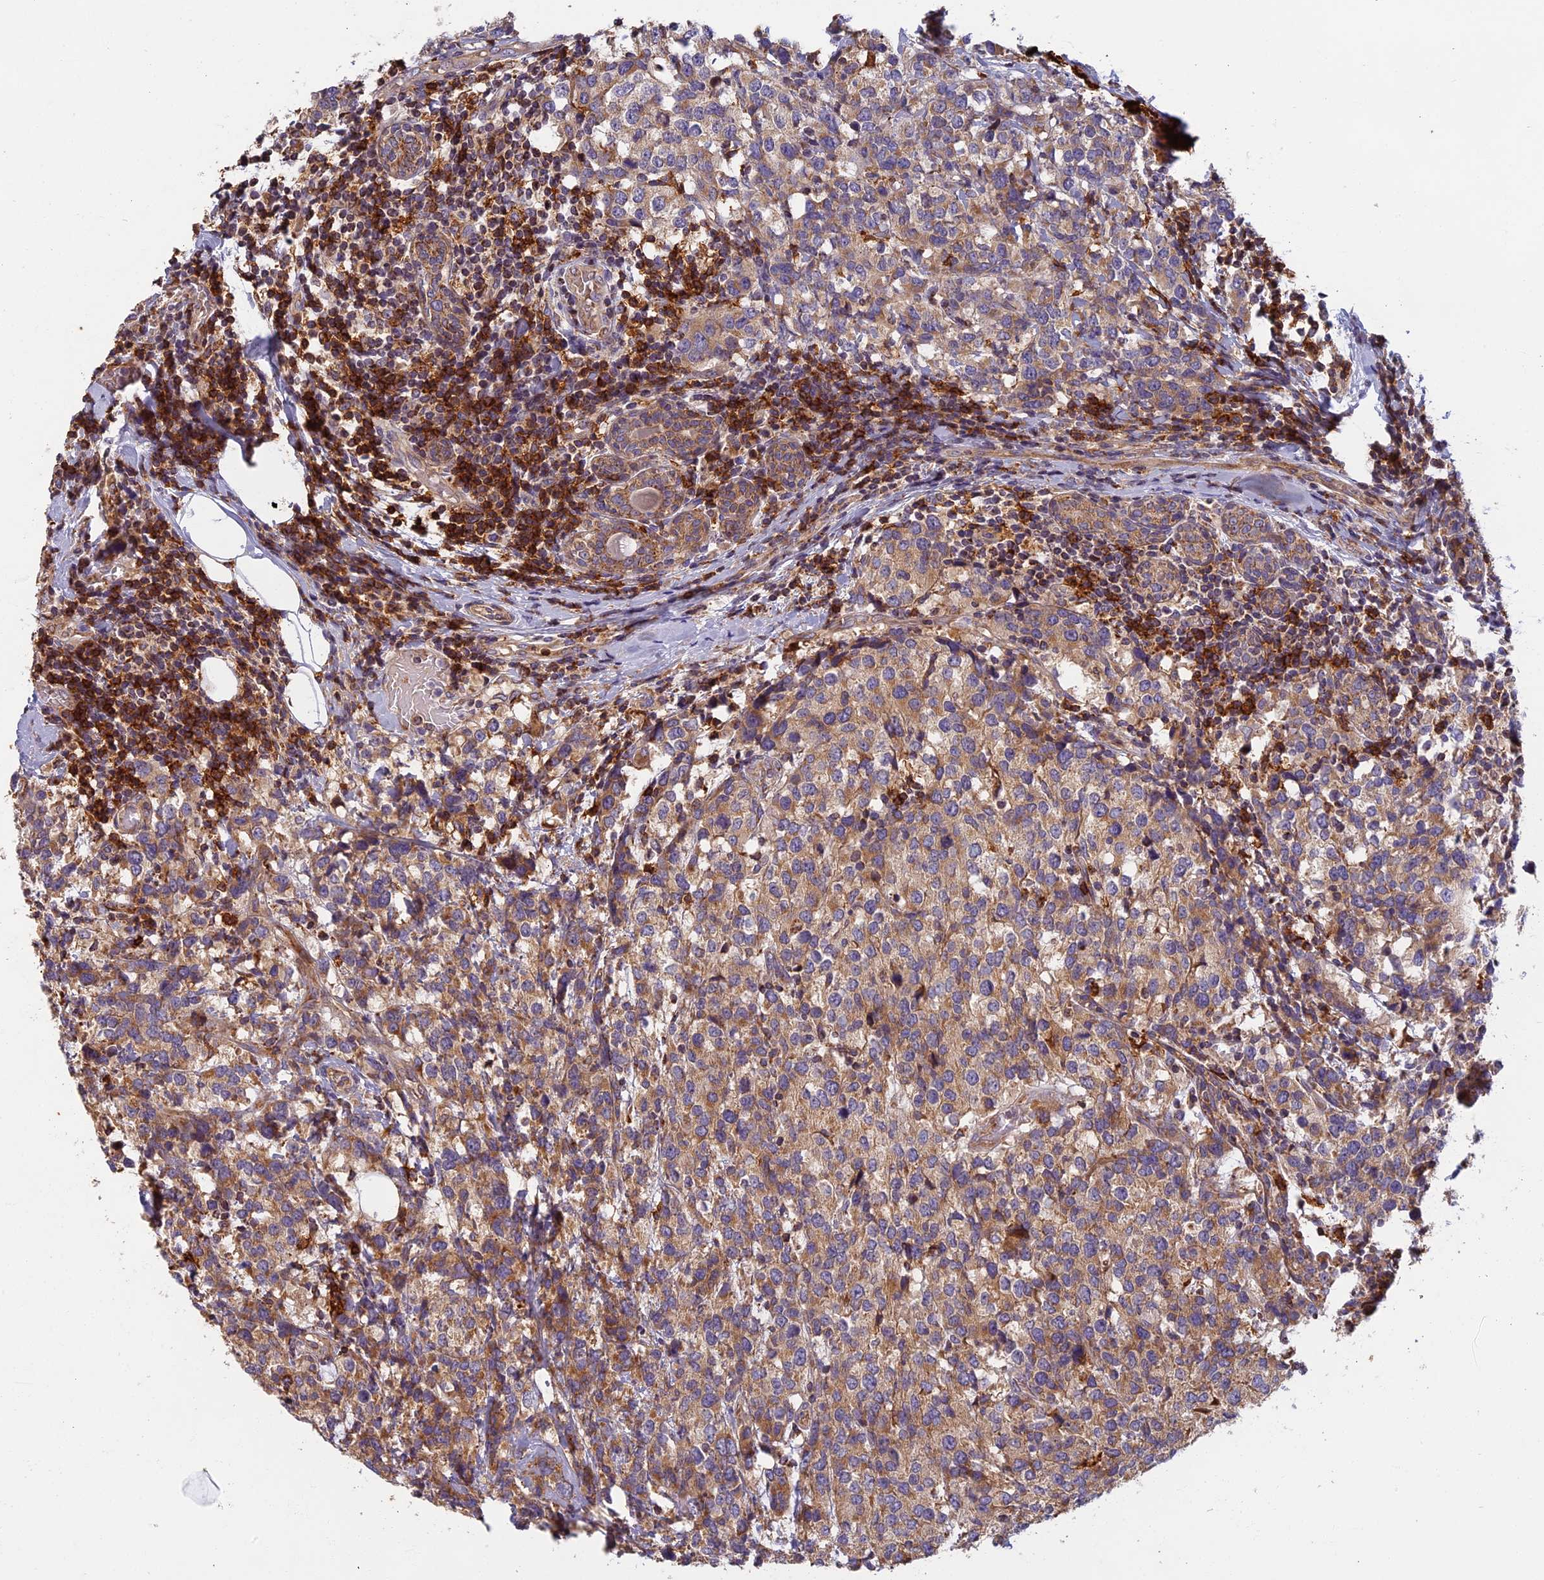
{"staining": {"intensity": "weak", "quantity": ">75%", "location": "cytoplasmic/membranous"}, "tissue": "breast cancer", "cell_type": "Tumor cells", "image_type": "cancer", "snomed": [{"axis": "morphology", "description": "Lobular carcinoma"}, {"axis": "topography", "description": "Breast"}], "caption": "A high-resolution histopathology image shows immunohistochemistry staining of breast cancer, which exhibits weak cytoplasmic/membranous staining in approximately >75% of tumor cells.", "gene": "EDAR", "patient": {"sex": "female", "age": 59}}